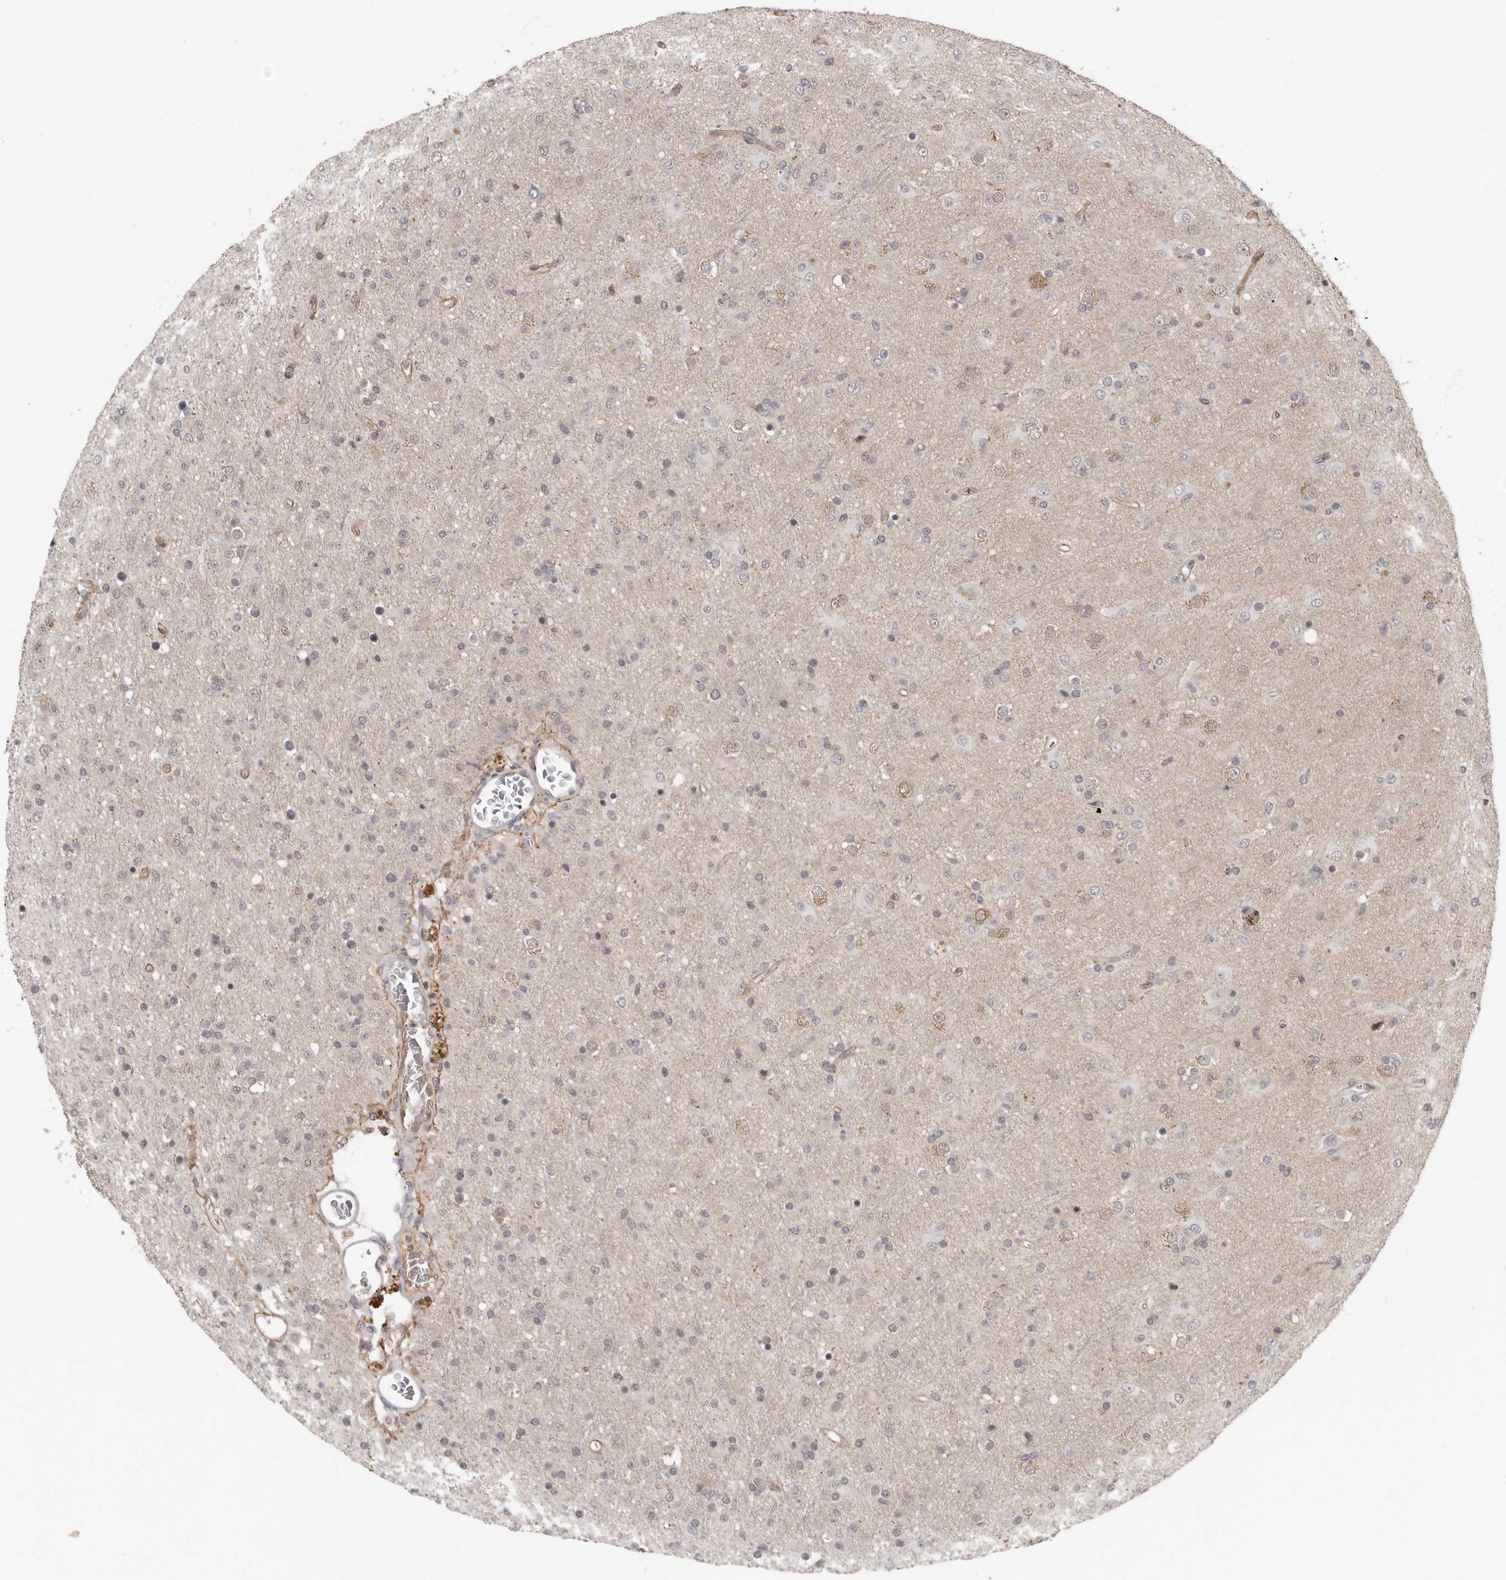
{"staining": {"intensity": "negative", "quantity": "none", "location": "none"}, "tissue": "glioma", "cell_type": "Tumor cells", "image_type": "cancer", "snomed": [{"axis": "morphology", "description": "Glioma, malignant, Low grade"}, {"axis": "topography", "description": "Brain"}], "caption": "This is an IHC image of human low-grade glioma (malignant). There is no positivity in tumor cells.", "gene": "LRGUK", "patient": {"sex": "male", "age": 65}}